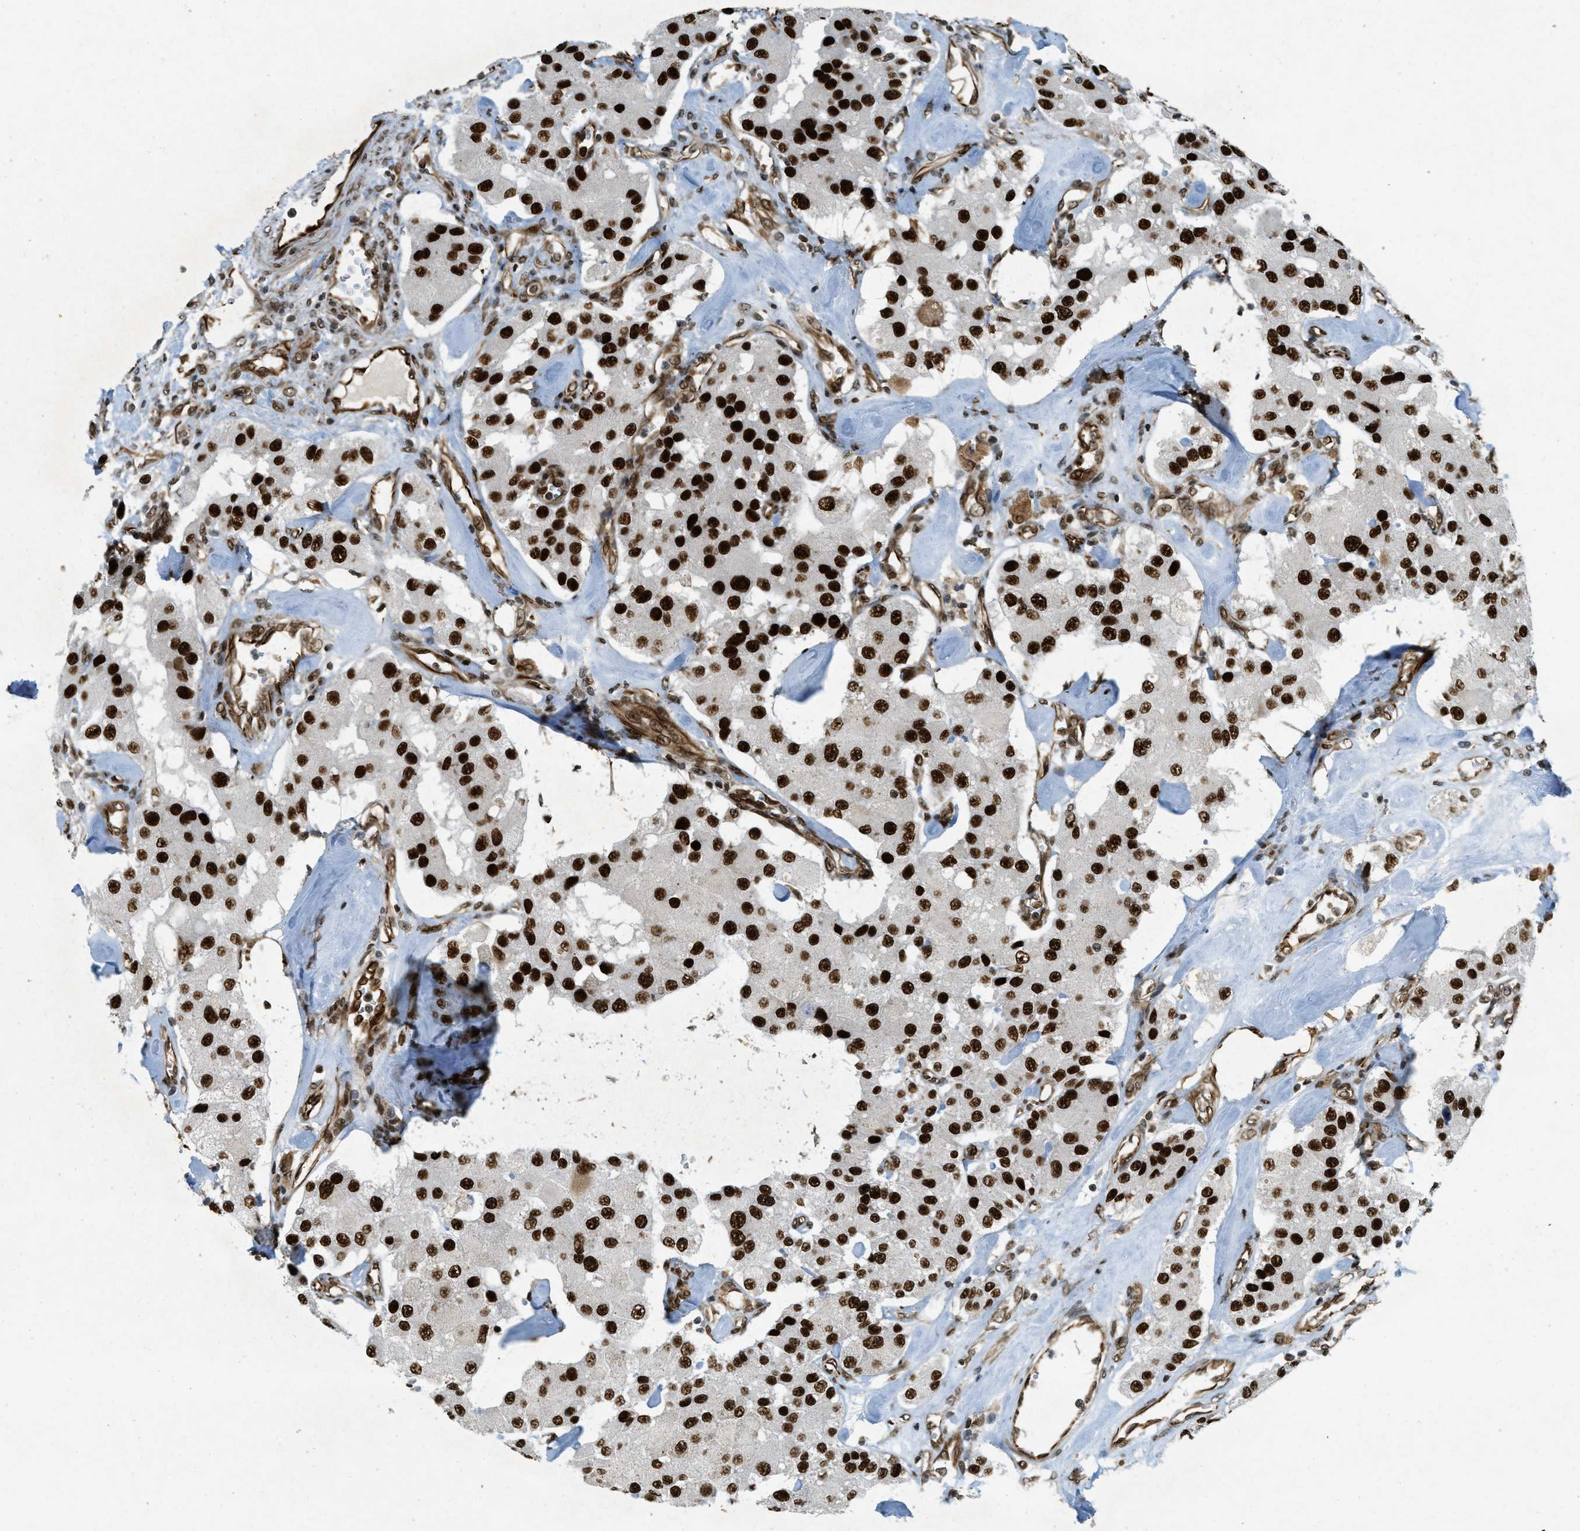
{"staining": {"intensity": "strong", "quantity": ">75%", "location": "nuclear"}, "tissue": "carcinoid", "cell_type": "Tumor cells", "image_type": "cancer", "snomed": [{"axis": "morphology", "description": "Carcinoid, malignant, NOS"}, {"axis": "topography", "description": "Pancreas"}], "caption": "Immunohistochemistry of carcinoid demonstrates high levels of strong nuclear staining in approximately >75% of tumor cells. Immunohistochemistry stains the protein in brown and the nuclei are stained blue.", "gene": "ZFR", "patient": {"sex": "male", "age": 41}}